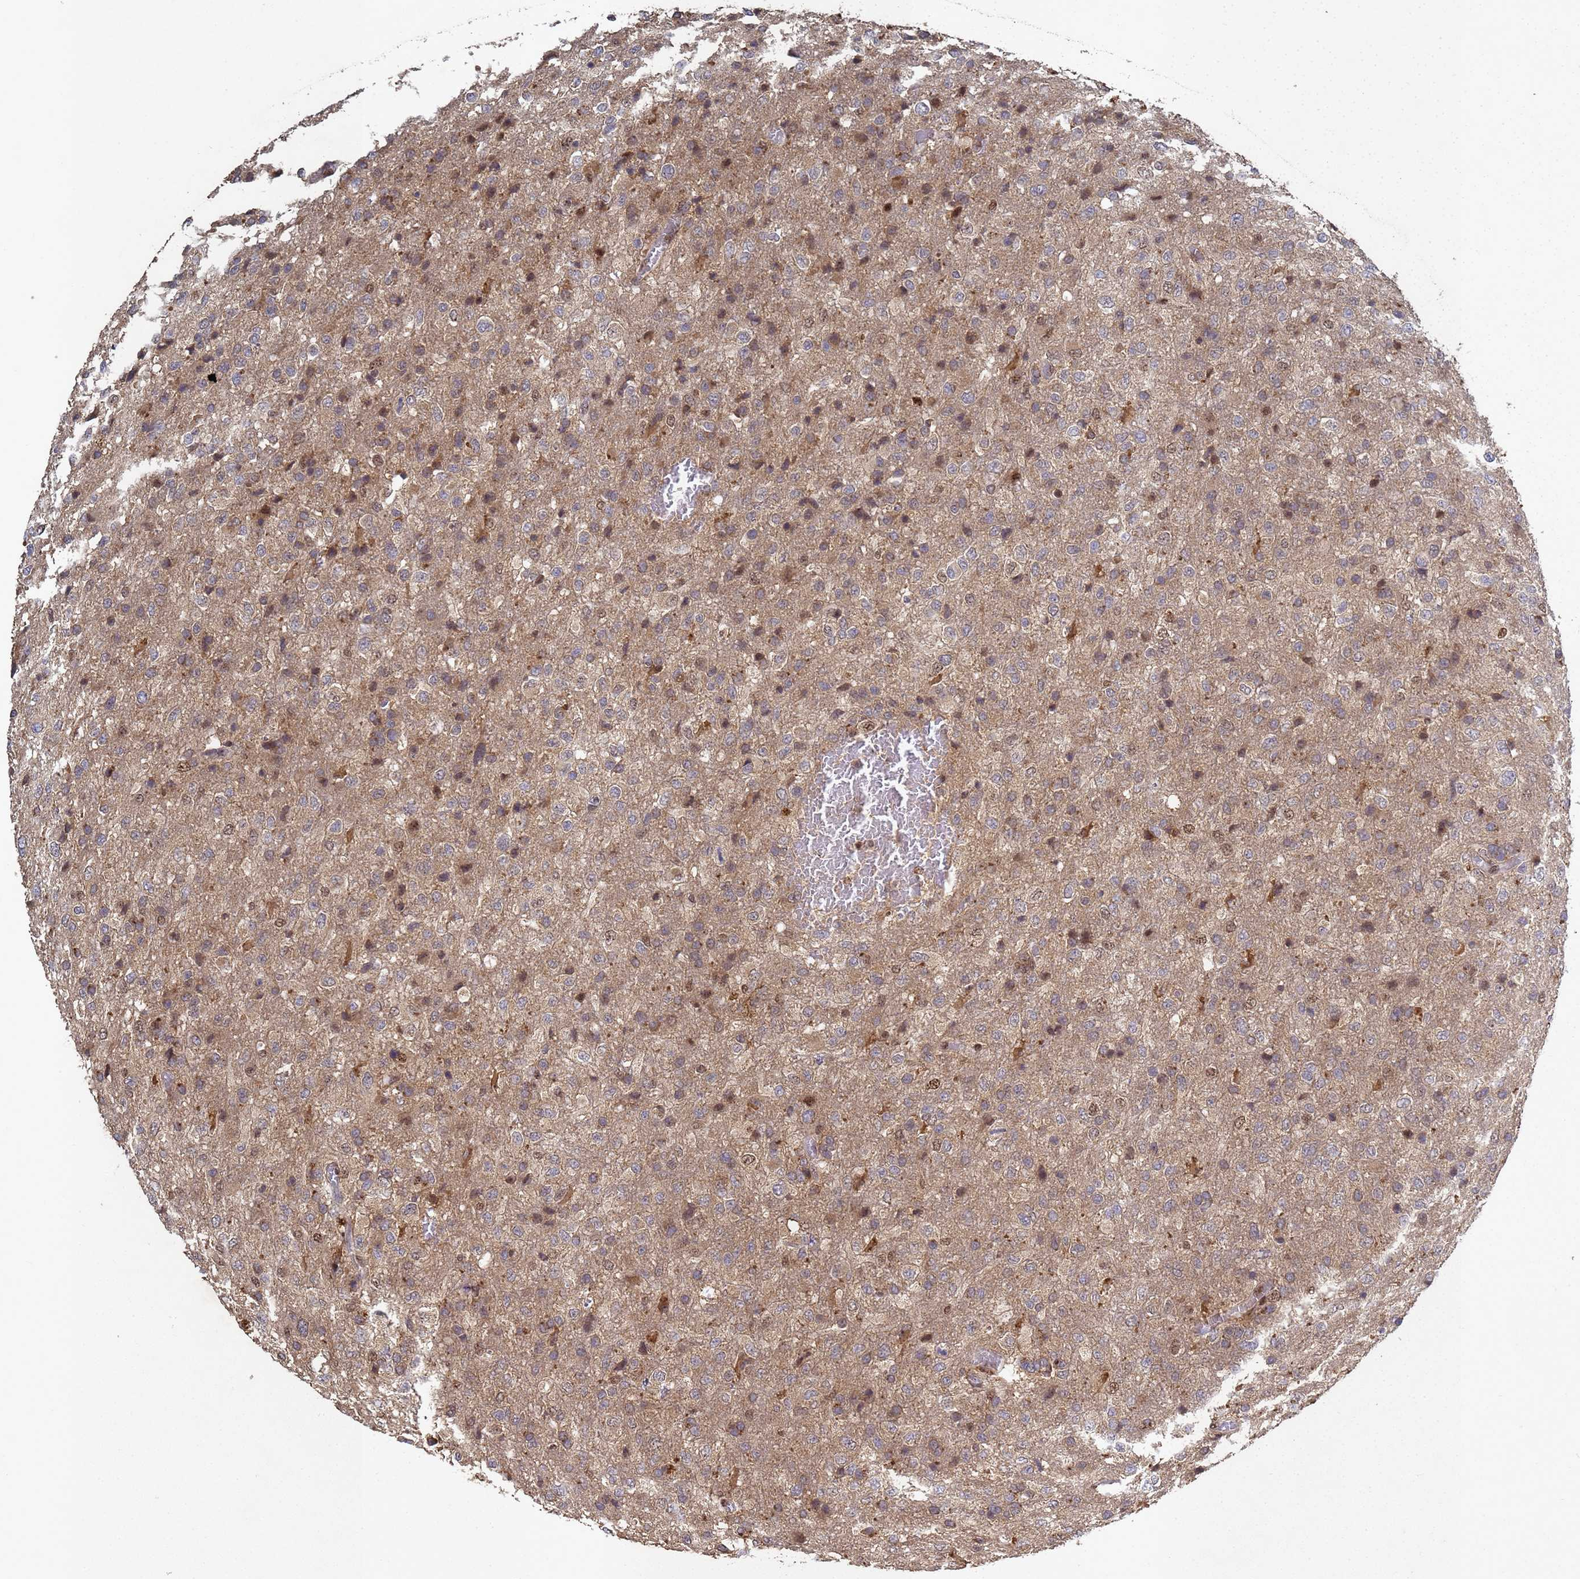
{"staining": {"intensity": "weak", "quantity": ">75%", "location": "cytoplasmic/membranous,nuclear"}, "tissue": "glioma", "cell_type": "Tumor cells", "image_type": "cancer", "snomed": [{"axis": "morphology", "description": "Glioma, malignant, High grade"}, {"axis": "topography", "description": "Brain"}], "caption": "Glioma tissue demonstrates weak cytoplasmic/membranous and nuclear staining in about >75% of tumor cells", "gene": "SECISBP2", "patient": {"sex": "female", "age": 74}}